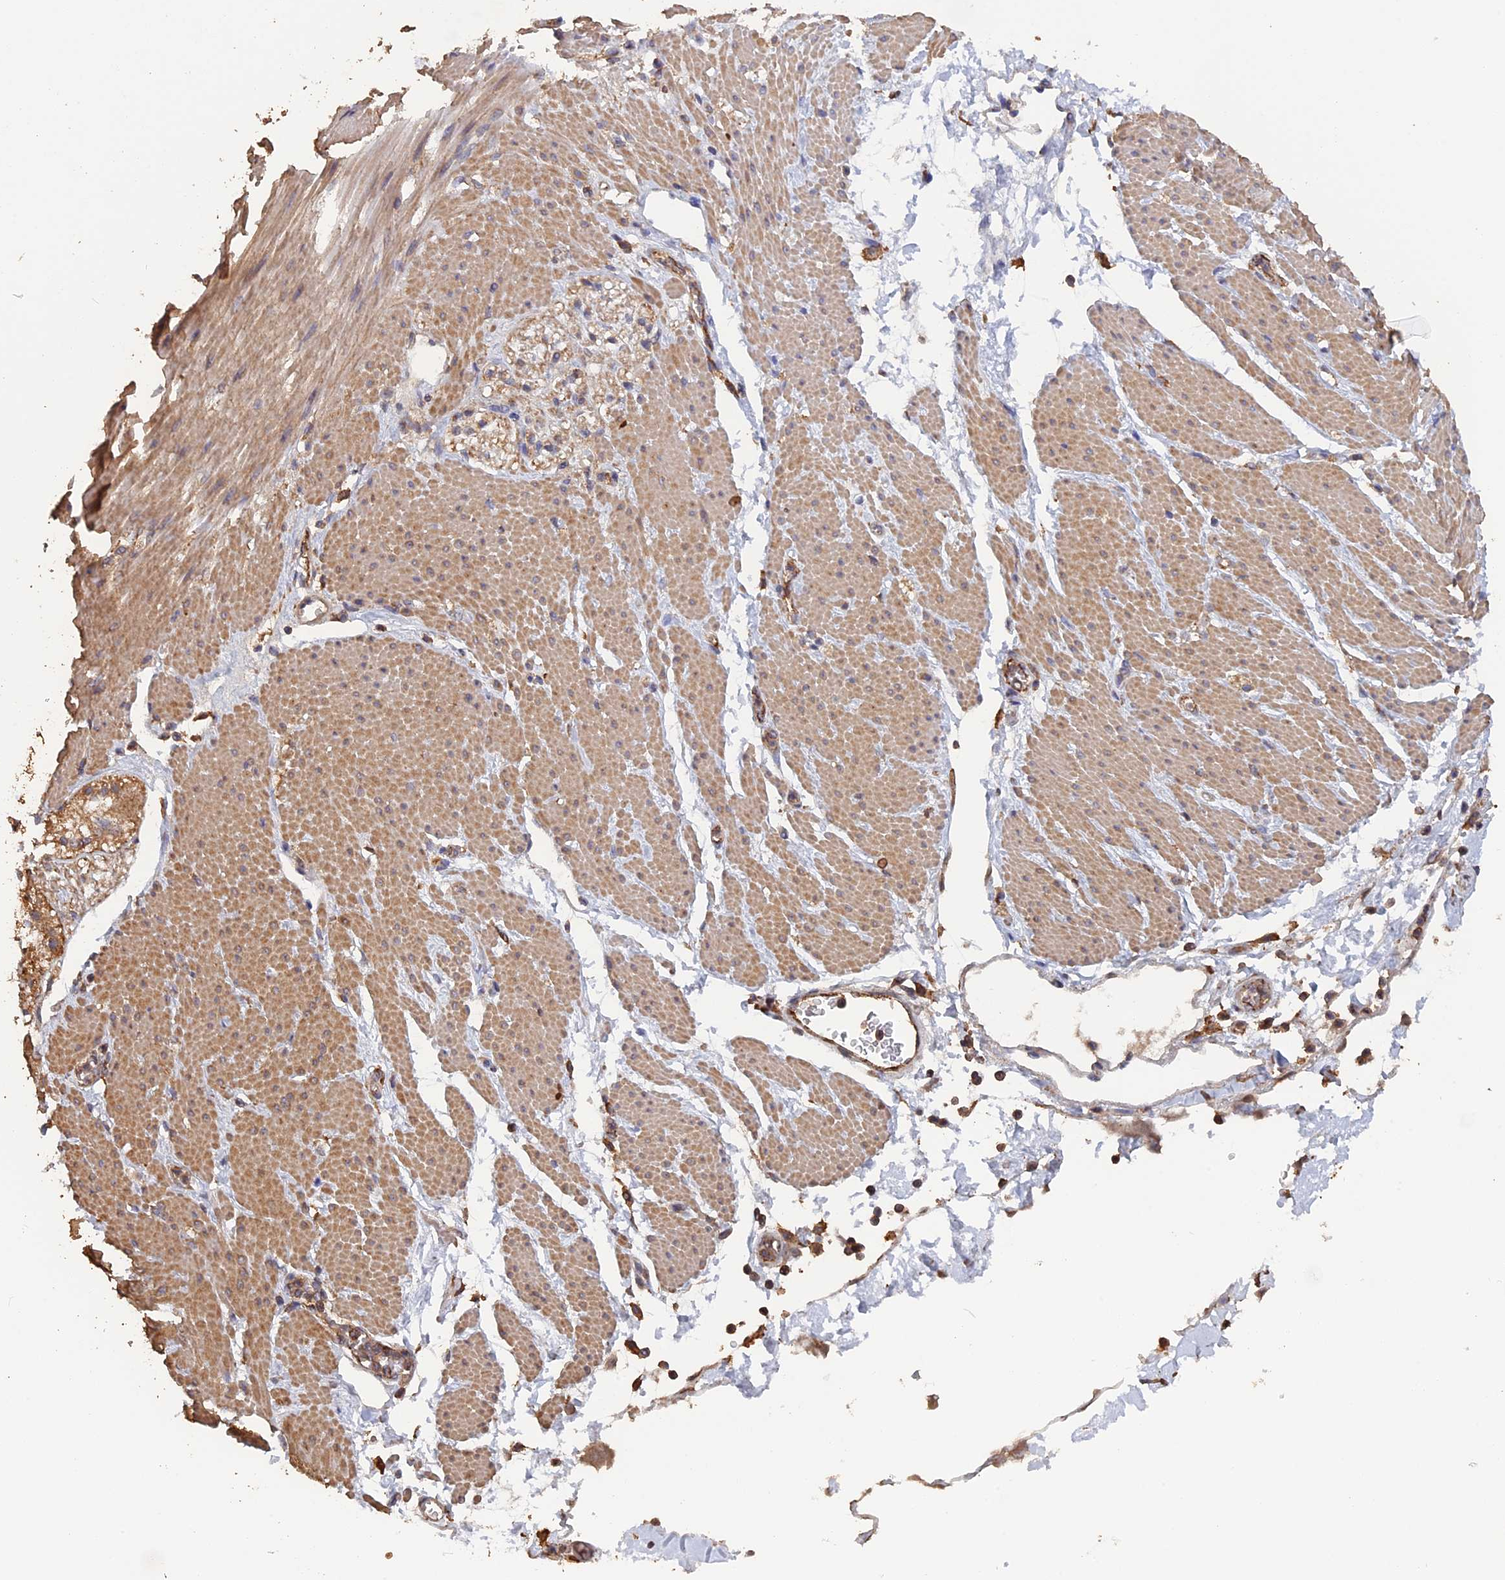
{"staining": {"intensity": "weak", "quantity": ">75%", "location": "cytoplasmic/membranous"}, "tissue": "adipose tissue", "cell_type": "Adipocytes", "image_type": "normal", "snomed": [{"axis": "morphology", "description": "Normal tissue, NOS"}, {"axis": "morphology", "description": "Adenocarcinoma, NOS"}, {"axis": "topography", "description": "Duodenum"}, {"axis": "topography", "description": "Peripheral nerve tissue"}], "caption": "A brown stain highlights weak cytoplasmic/membranous expression of a protein in adipocytes of unremarkable human adipose tissue. Nuclei are stained in blue.", "gene": "PIGQ", "patient": {"sex": "female", "age": 60}}